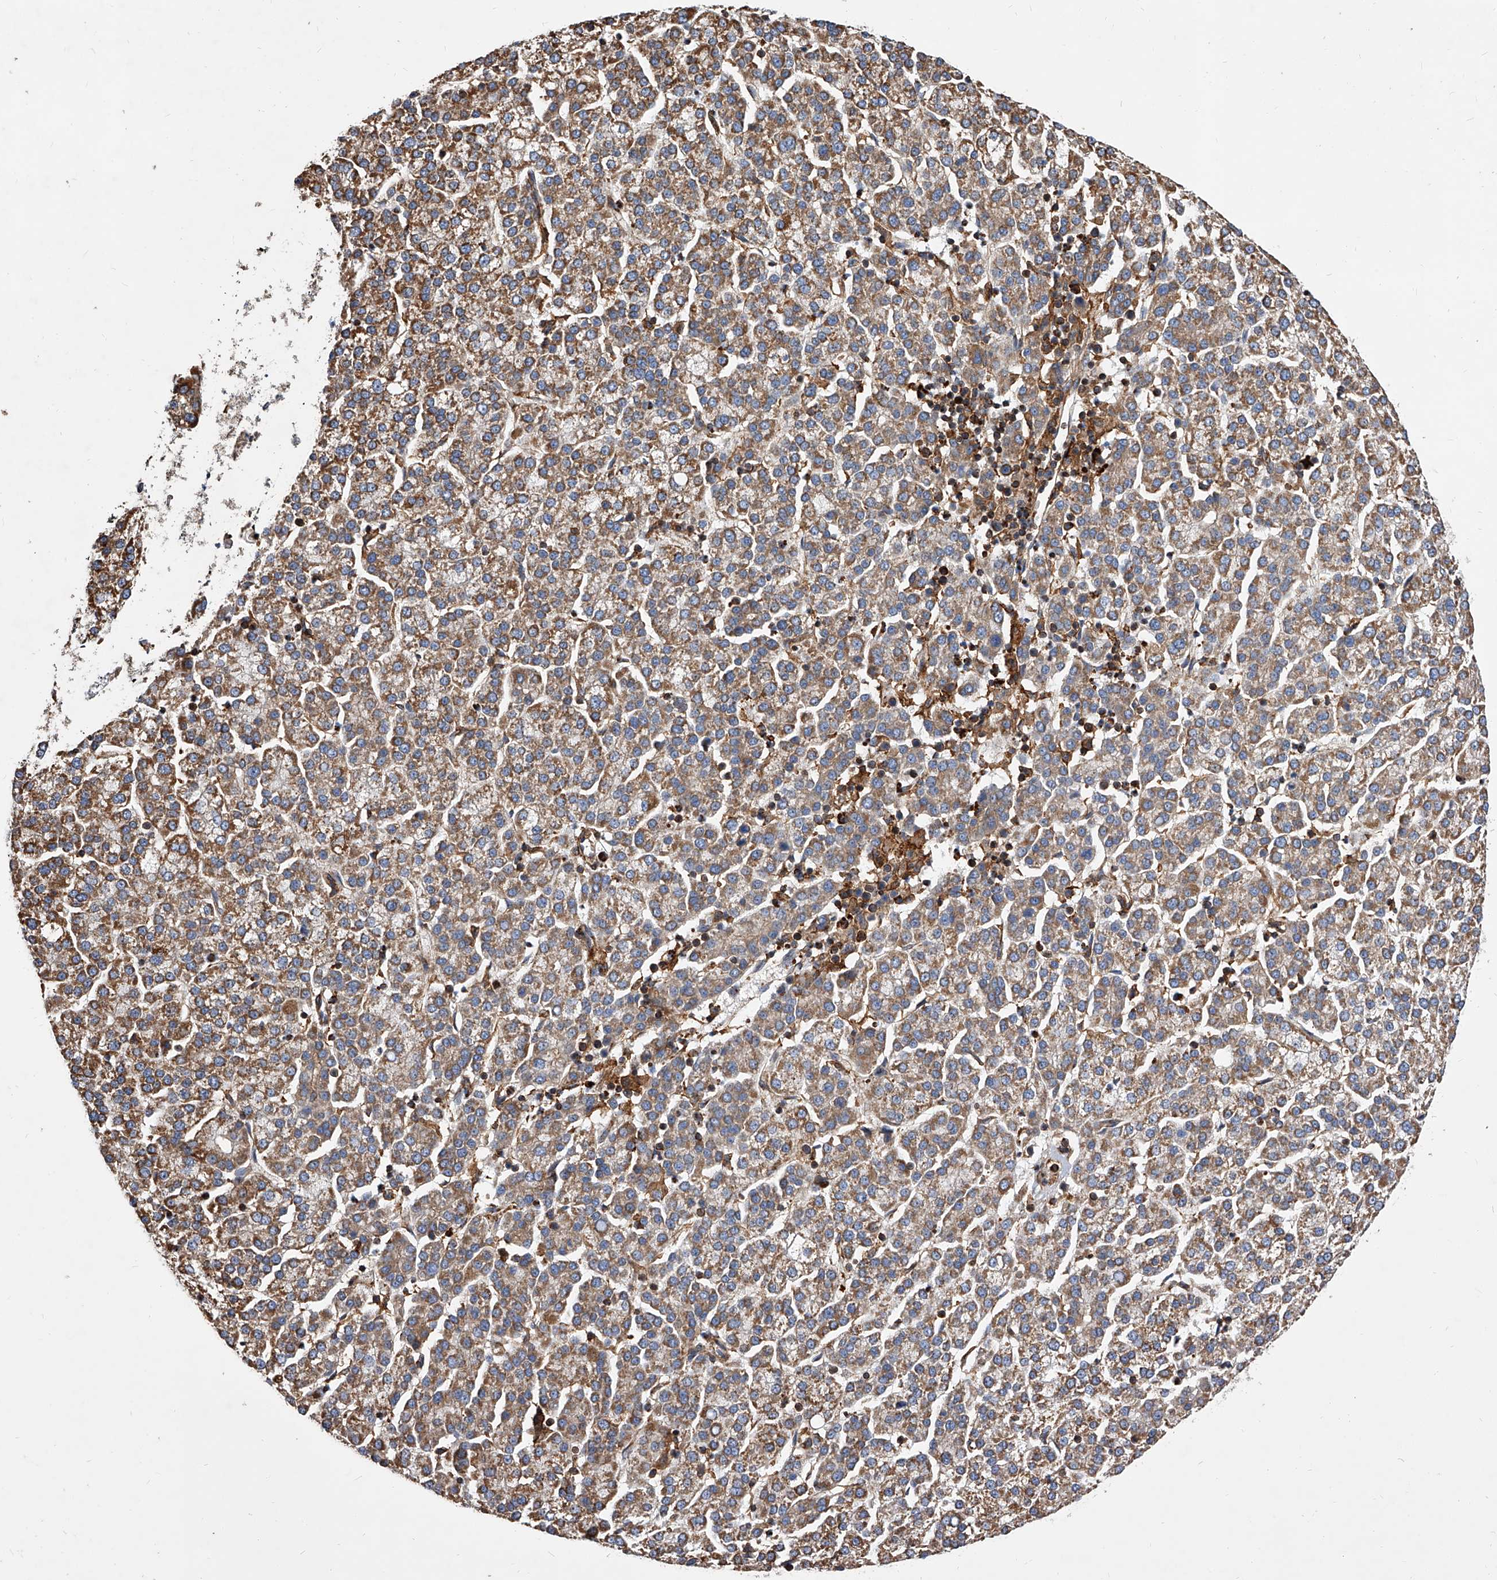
{"staining": {"intensity": "moderate", "quantity": ">75%", "location": "cytoplasmic/membranous"}, "tissue": "liver cancer", "cell_type": "Tumor cells", "image_type": "cancer", "snomed": [{"axis": "morphology", "description": "Carcinoma, Hepatocellular, NOS"}, {"axis": "topography", "description": "Liver"}], "caption": "Tumor cells show moderate cytoplasmic/membranous expression in approximately >75% of cells in hepatocellular carcinoma (liver).", "gene": "PISD", "patient": {"sex": "female", "age": 58}}